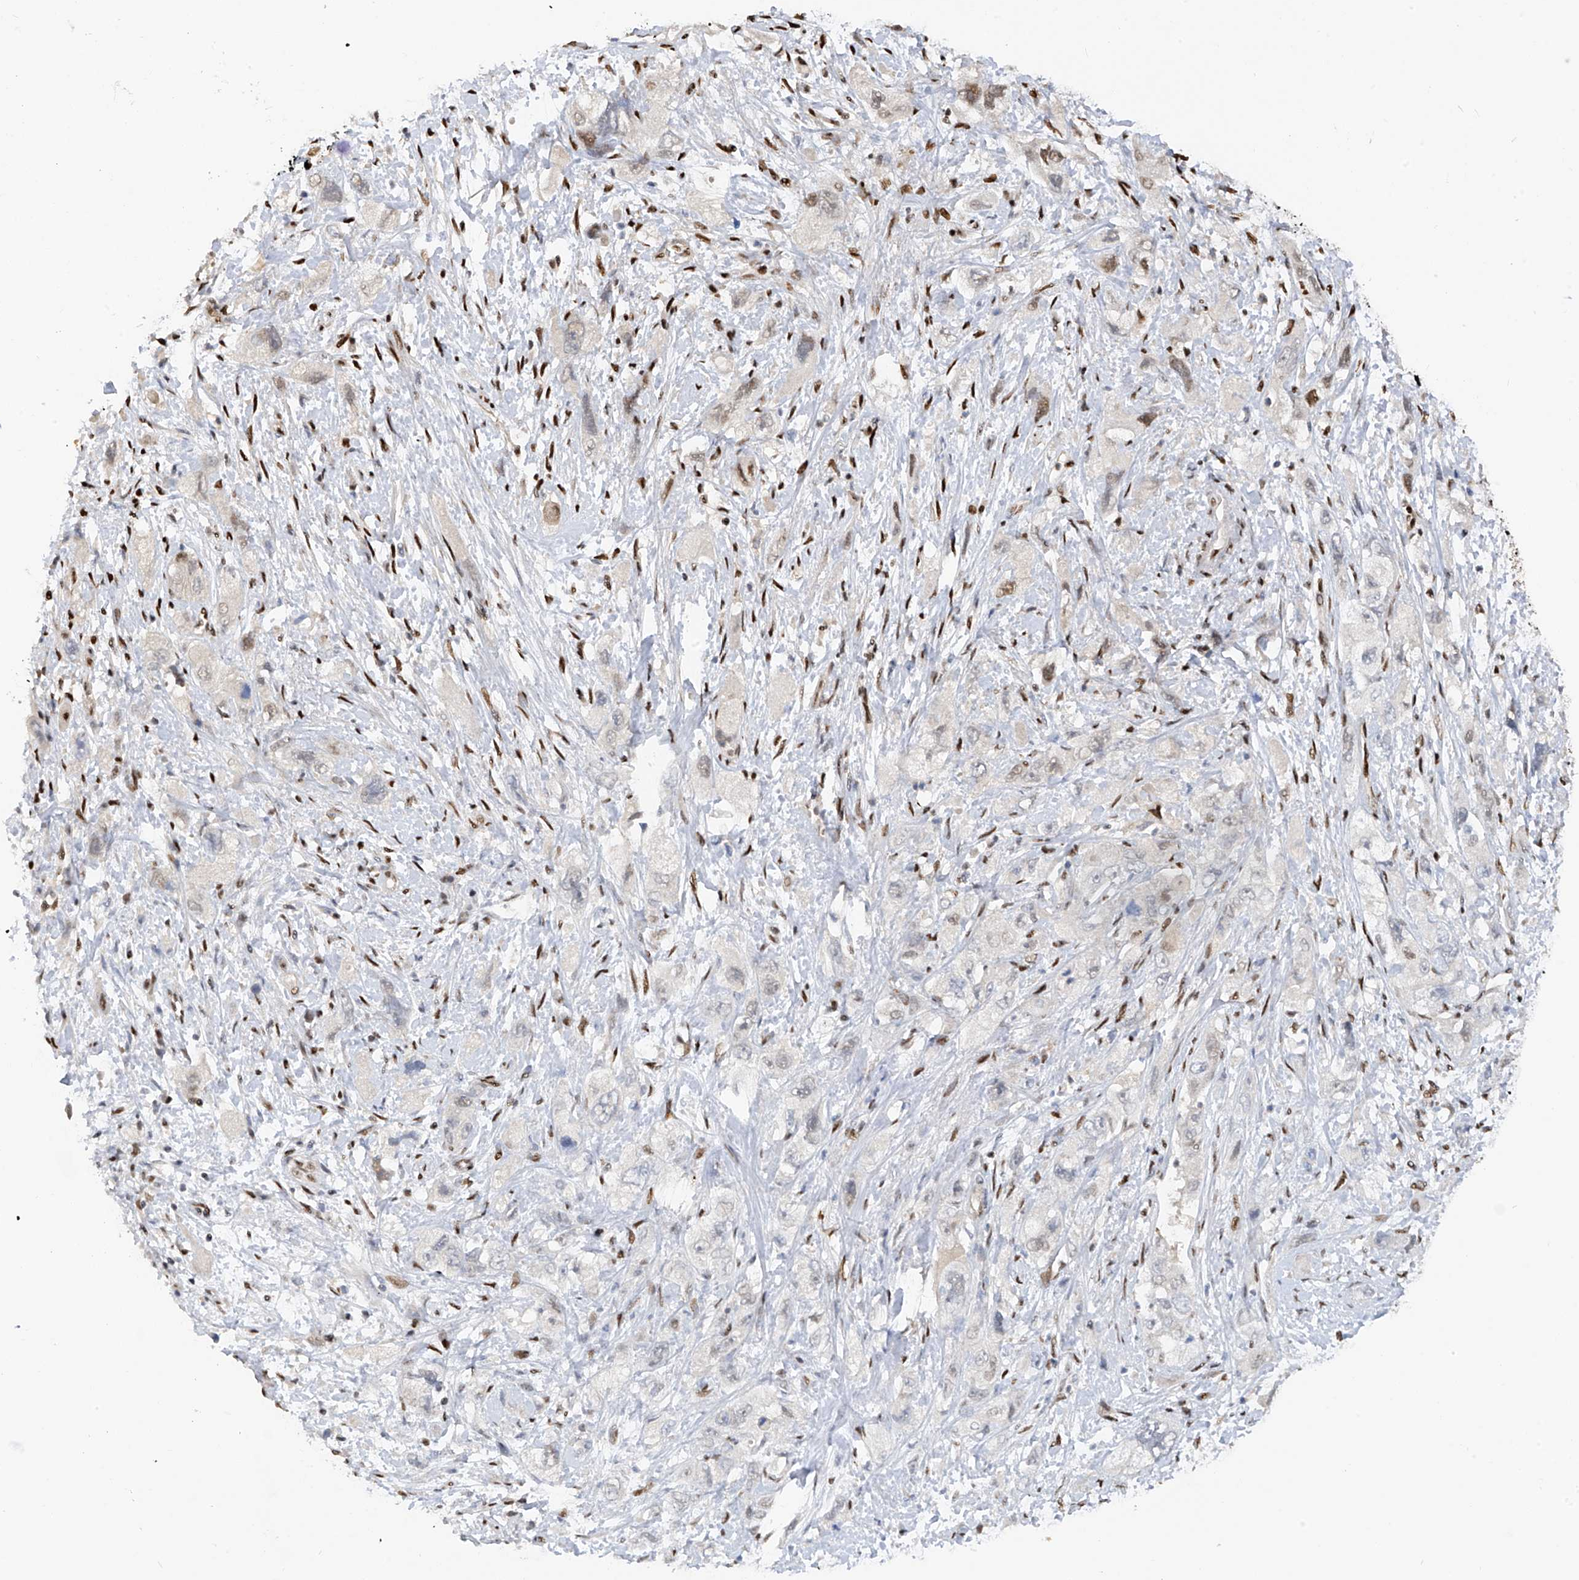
{"staining": {"intensity": "moderate", "quantity": "<25%", "location": "nuclear"}, "tissue": "pancreatic cancer", "cell_type": "Tumor cells", "image_type": "cancer", "snomed": [{"axis": "morphology", "description": "Adenocarcinoma, NOS"}, {"axis": "topography", "description": "Pancreas"}], "caption": "The photomicrograph exhibits a brown stain indicating the presence of a protein in the nuclear of tumor cells in pancreatic cancer.", "gene": "PMM1", "patient": {"sex": "female", "age": 73}}